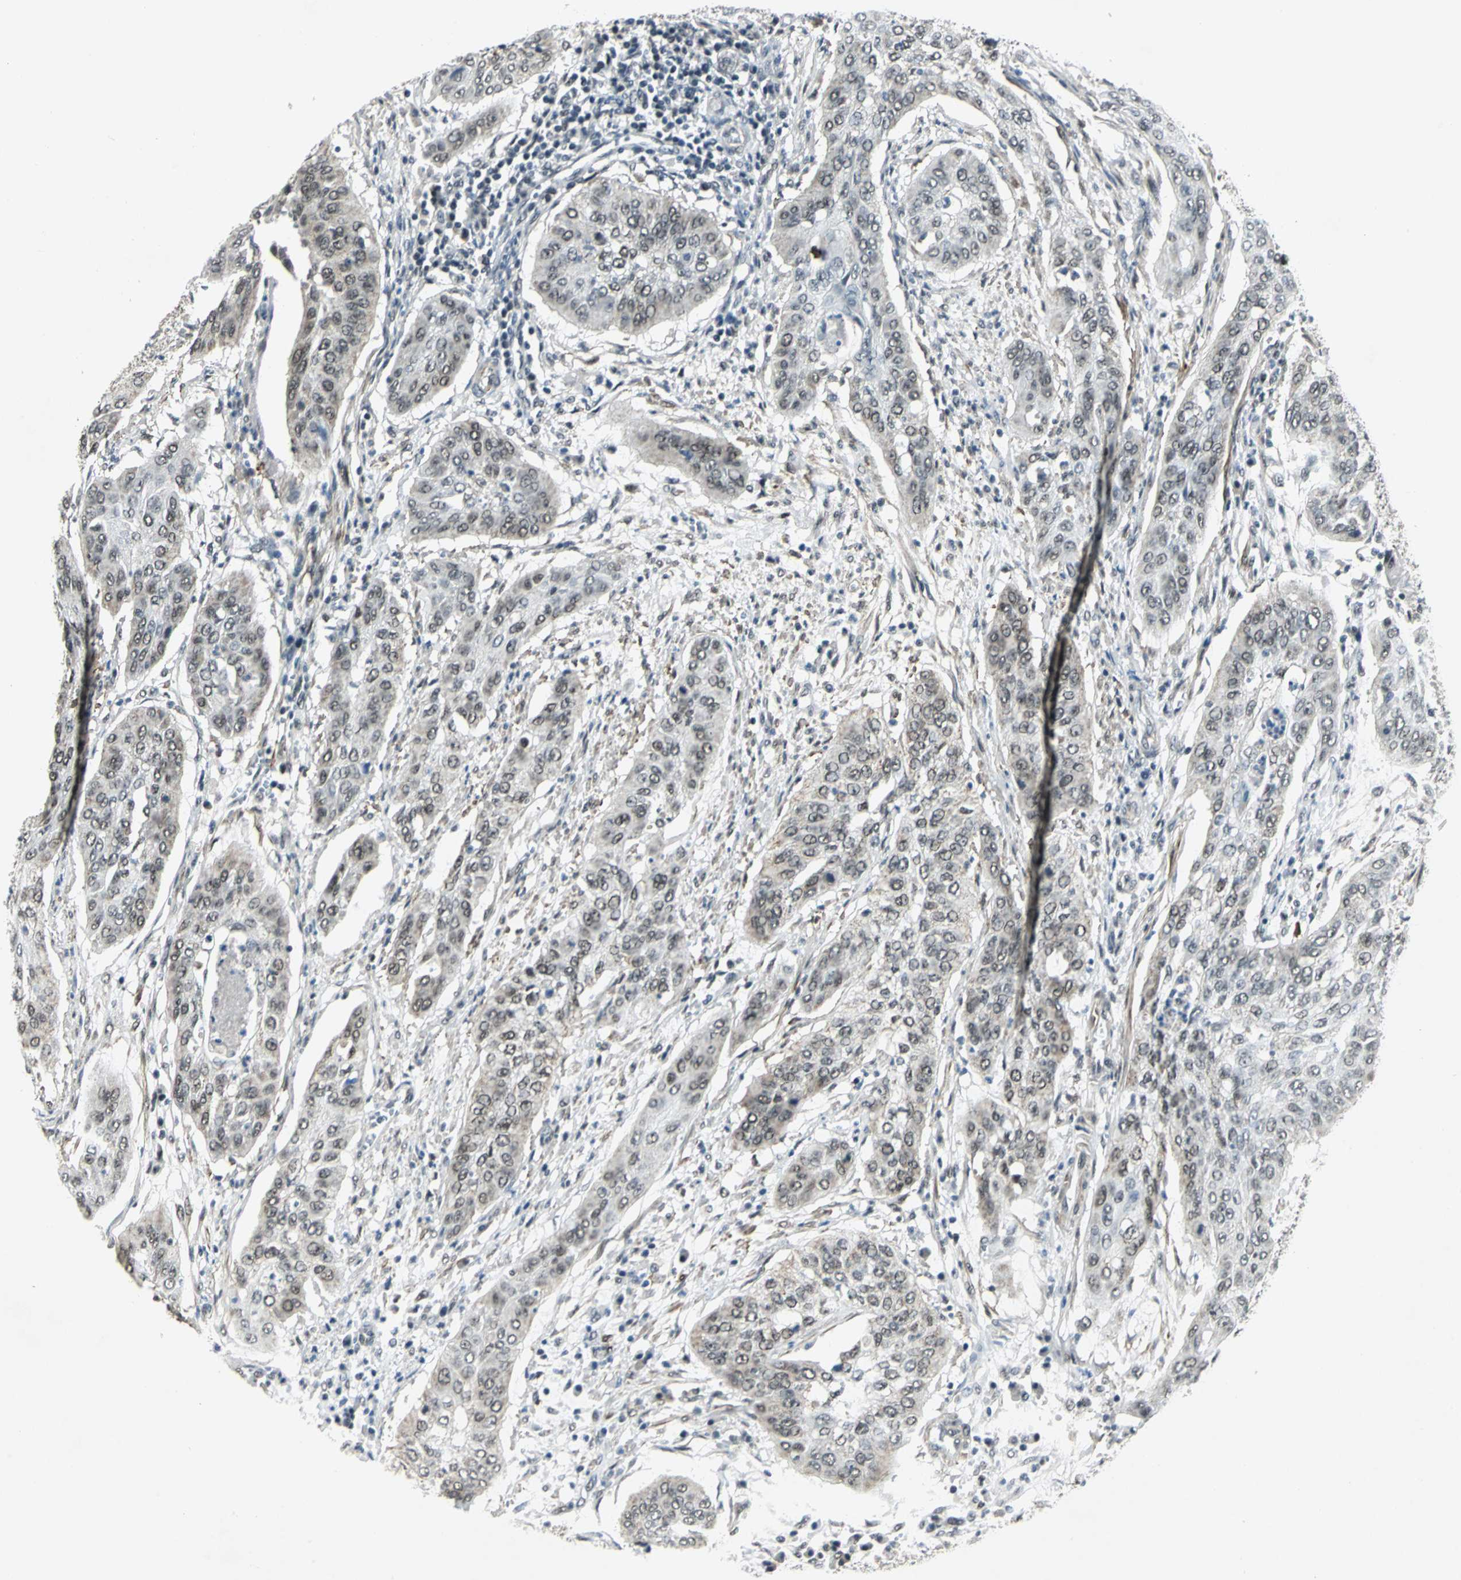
{"staining": {"intensity": "weak", "quantity": "<25%", "location": "cytoplasmic/membranous,nuclear"}, "tissue": "cervical cancer", "cell_type": "Tumor cells", "image_type": "cancer", "snomed": [{"axis": "morphology", "description": "Squamous cell carcinoma, NOS"}, {"axis": "topography", "description": "Cervix"}], "caption": "Tumor cells are negative for brown protein staining in squamous cell carcinoma (cervical).", "gene": "MTA1", "patient": {"sex": "female", "age": 39}}